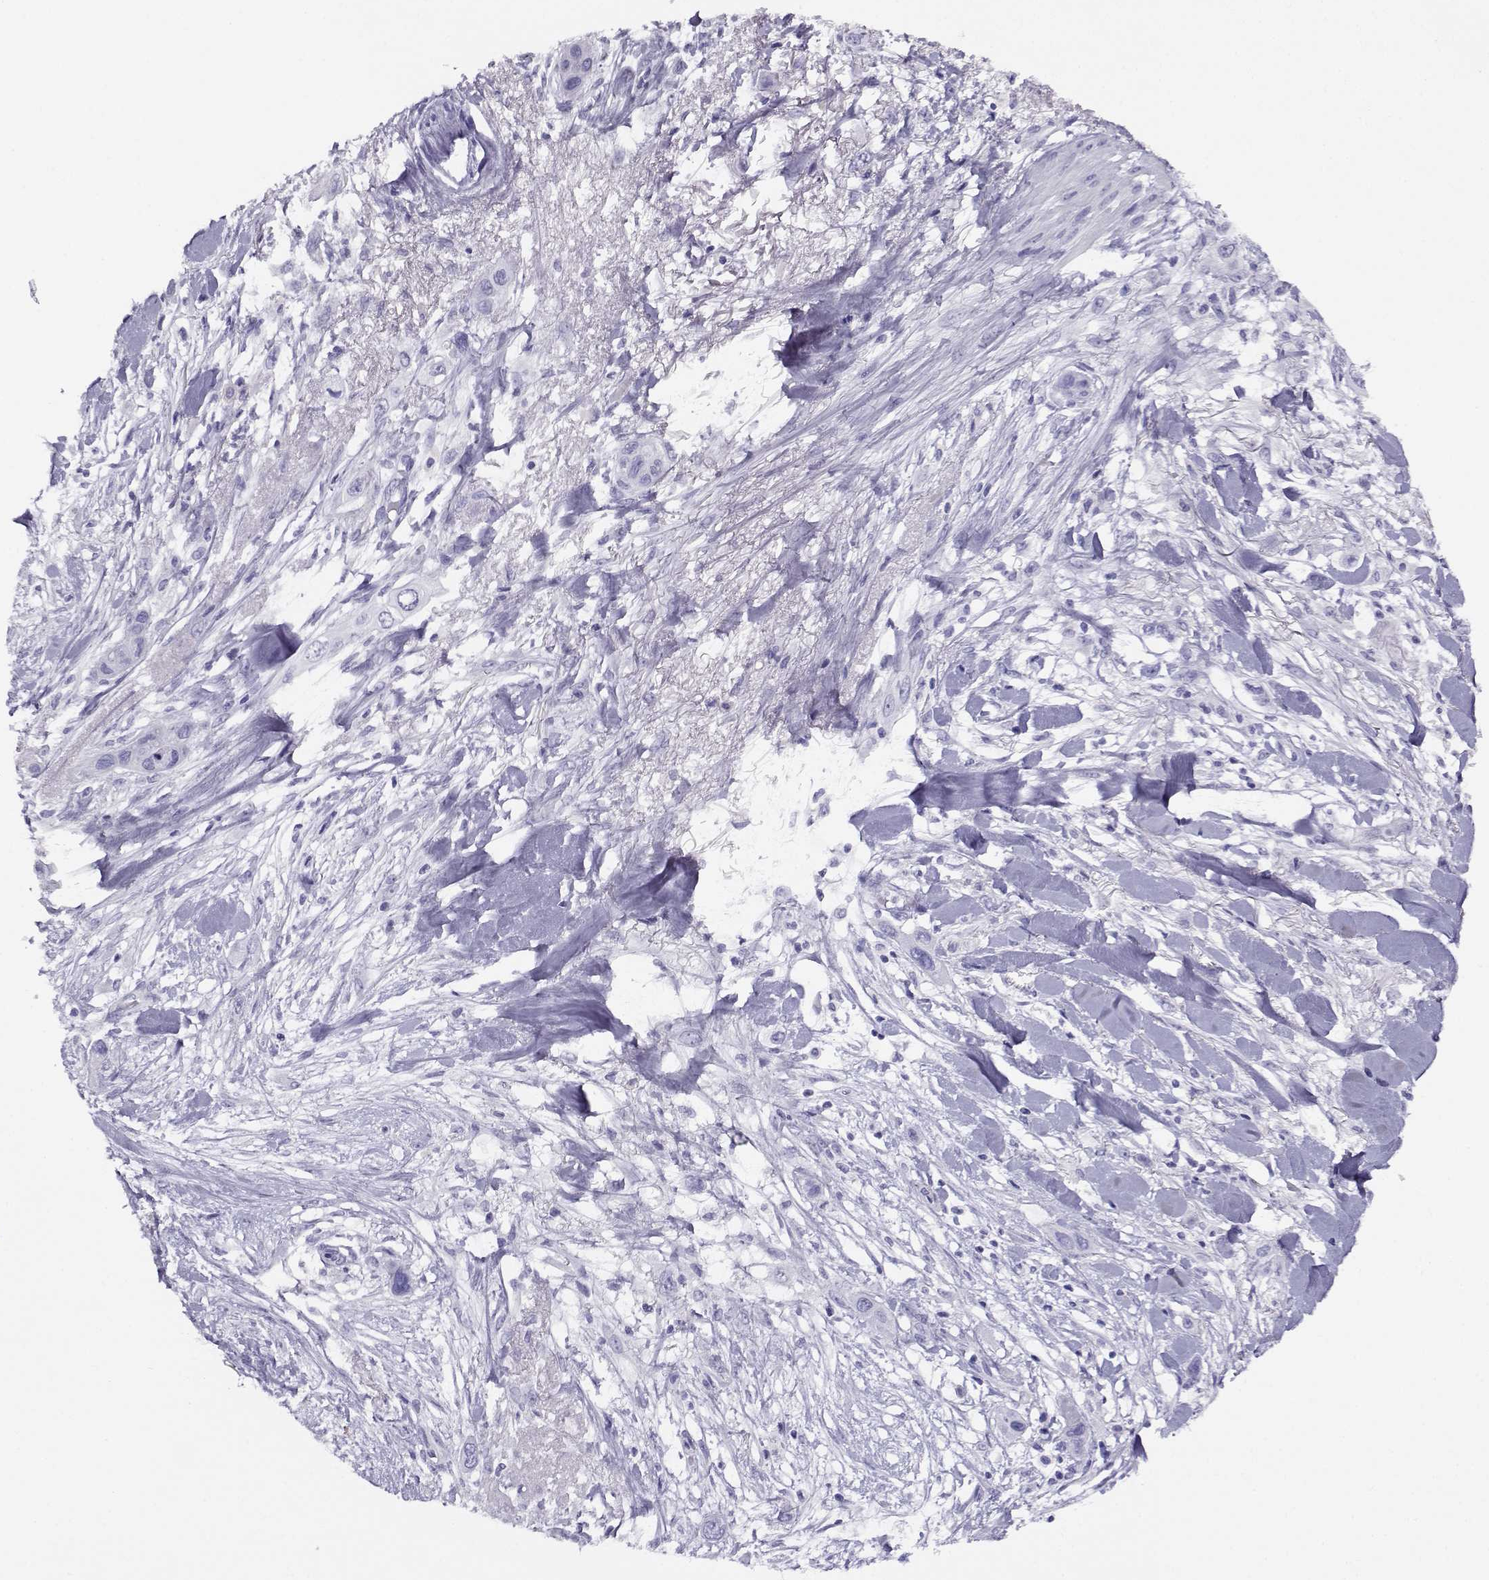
{"staining": {"intensity": "negative", "quantity": "none", "location": "none"}, "tissue": "skin cancer", "cell_type": "Tumor cells", "image_type": "cancer", "snomed": [{"axis": "morphology", "description": "Squamous cell carcinoma, NOS"}, {"axis": "topography", "description": "Skin"}], "caption": "This photomicrograph is of skin cancer (squamous cell carcinoma) stained with immunohistochemistry (IHC) to label a protein in brown with the nuclei are counter-stained blue. There is no positivity in tumor cells.", "gene": "RHOXF2", "patient": {"sex": "male", "age": 79}}